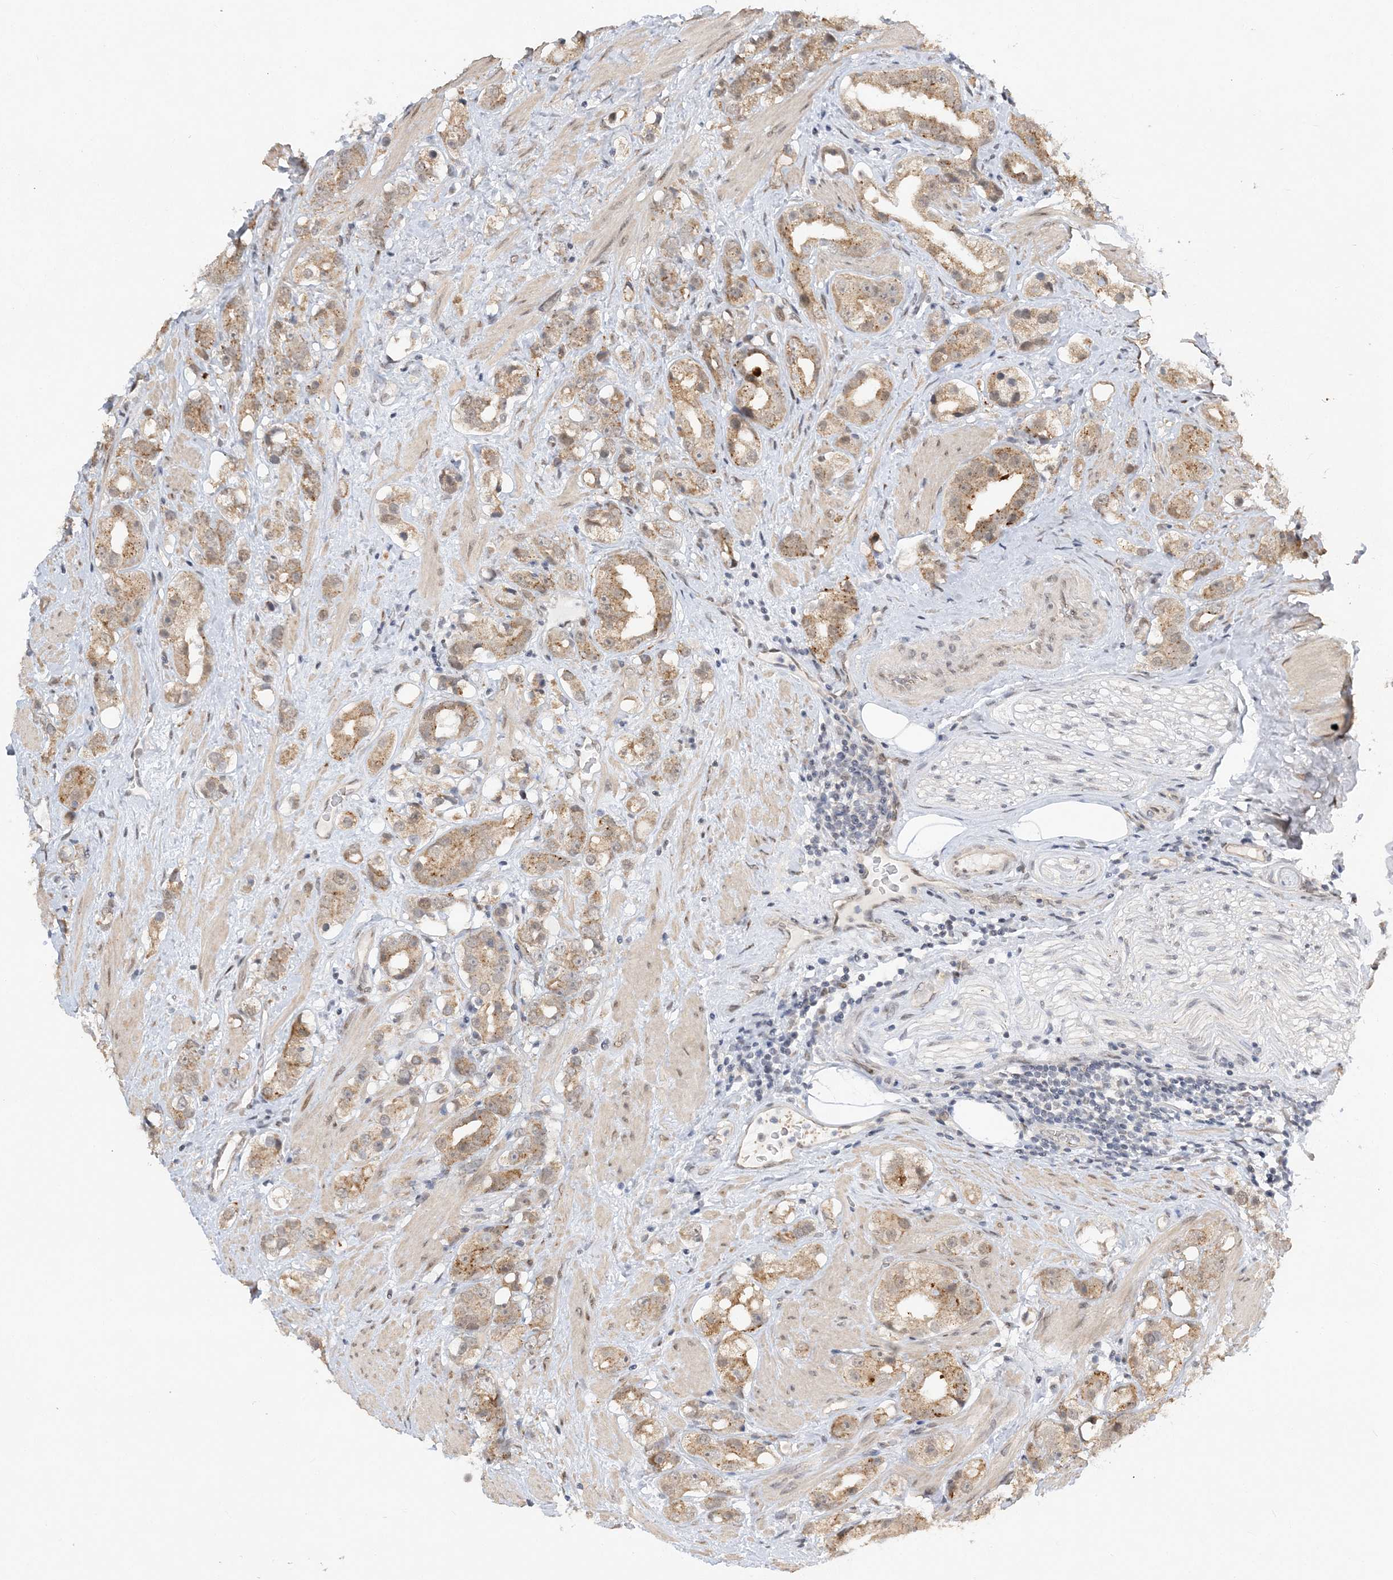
{"staining": {"intensity": "weak", "quantity": ">75%", "location": "cytoplasmic/membranous"}, "tissue": "prostate cancer", "cell_type": "Tumor cells", "image_type": "cancer", "snomed": [{"axis": "morphology", "description": "Adenocarcinoma, NOS"}, {"axis": "topography", "description": "Prostate"}], "caption": "Tumor cells reveal weak cytoplasmic/membranous expression in approximately >75% of cells in prostate cancer (adenocarcinoma).", "gene": "WAC", "patient": {"sex": "male", "age": 79}}